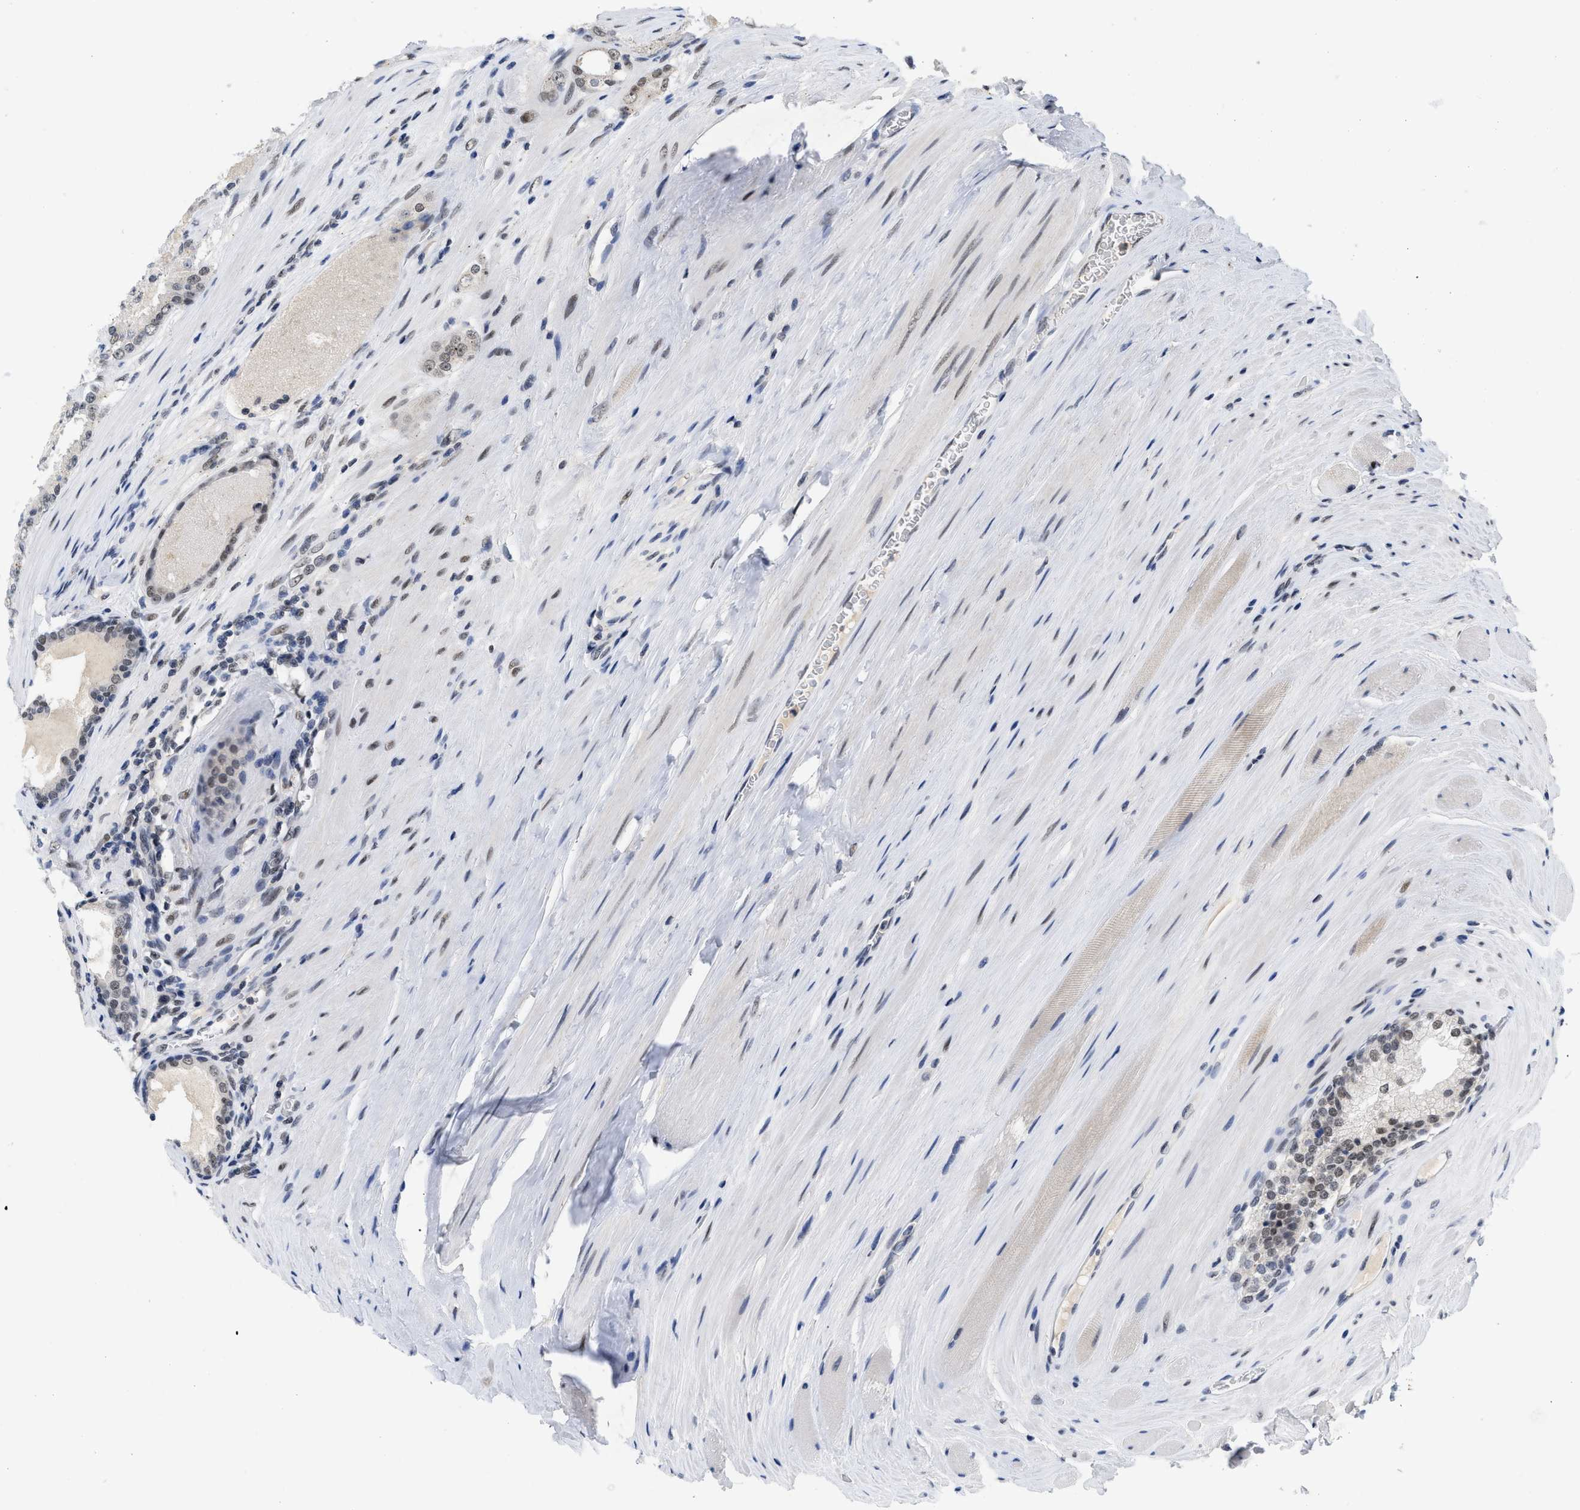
{"staining": {"intensity": "weak", "quantity": "25%-75%", "location": "nuclear"}, "tissue": "prostate cancer", "cell_type": "Tumor cells", "image_type": "cancer", "snomed": [{"axis": "morphology", "description": "Adenocarcinoma, Low grade"}, {"axis": "topography", "description": "Prostate"}], "caption": "Tumor cells exhibit weak nuclear expression in approximately 25%-75% of cells in adenocarcinoma (low-grade) (prostate).", "gene": "ZNF346", "patient": {"sex": "male", "age": 70}}